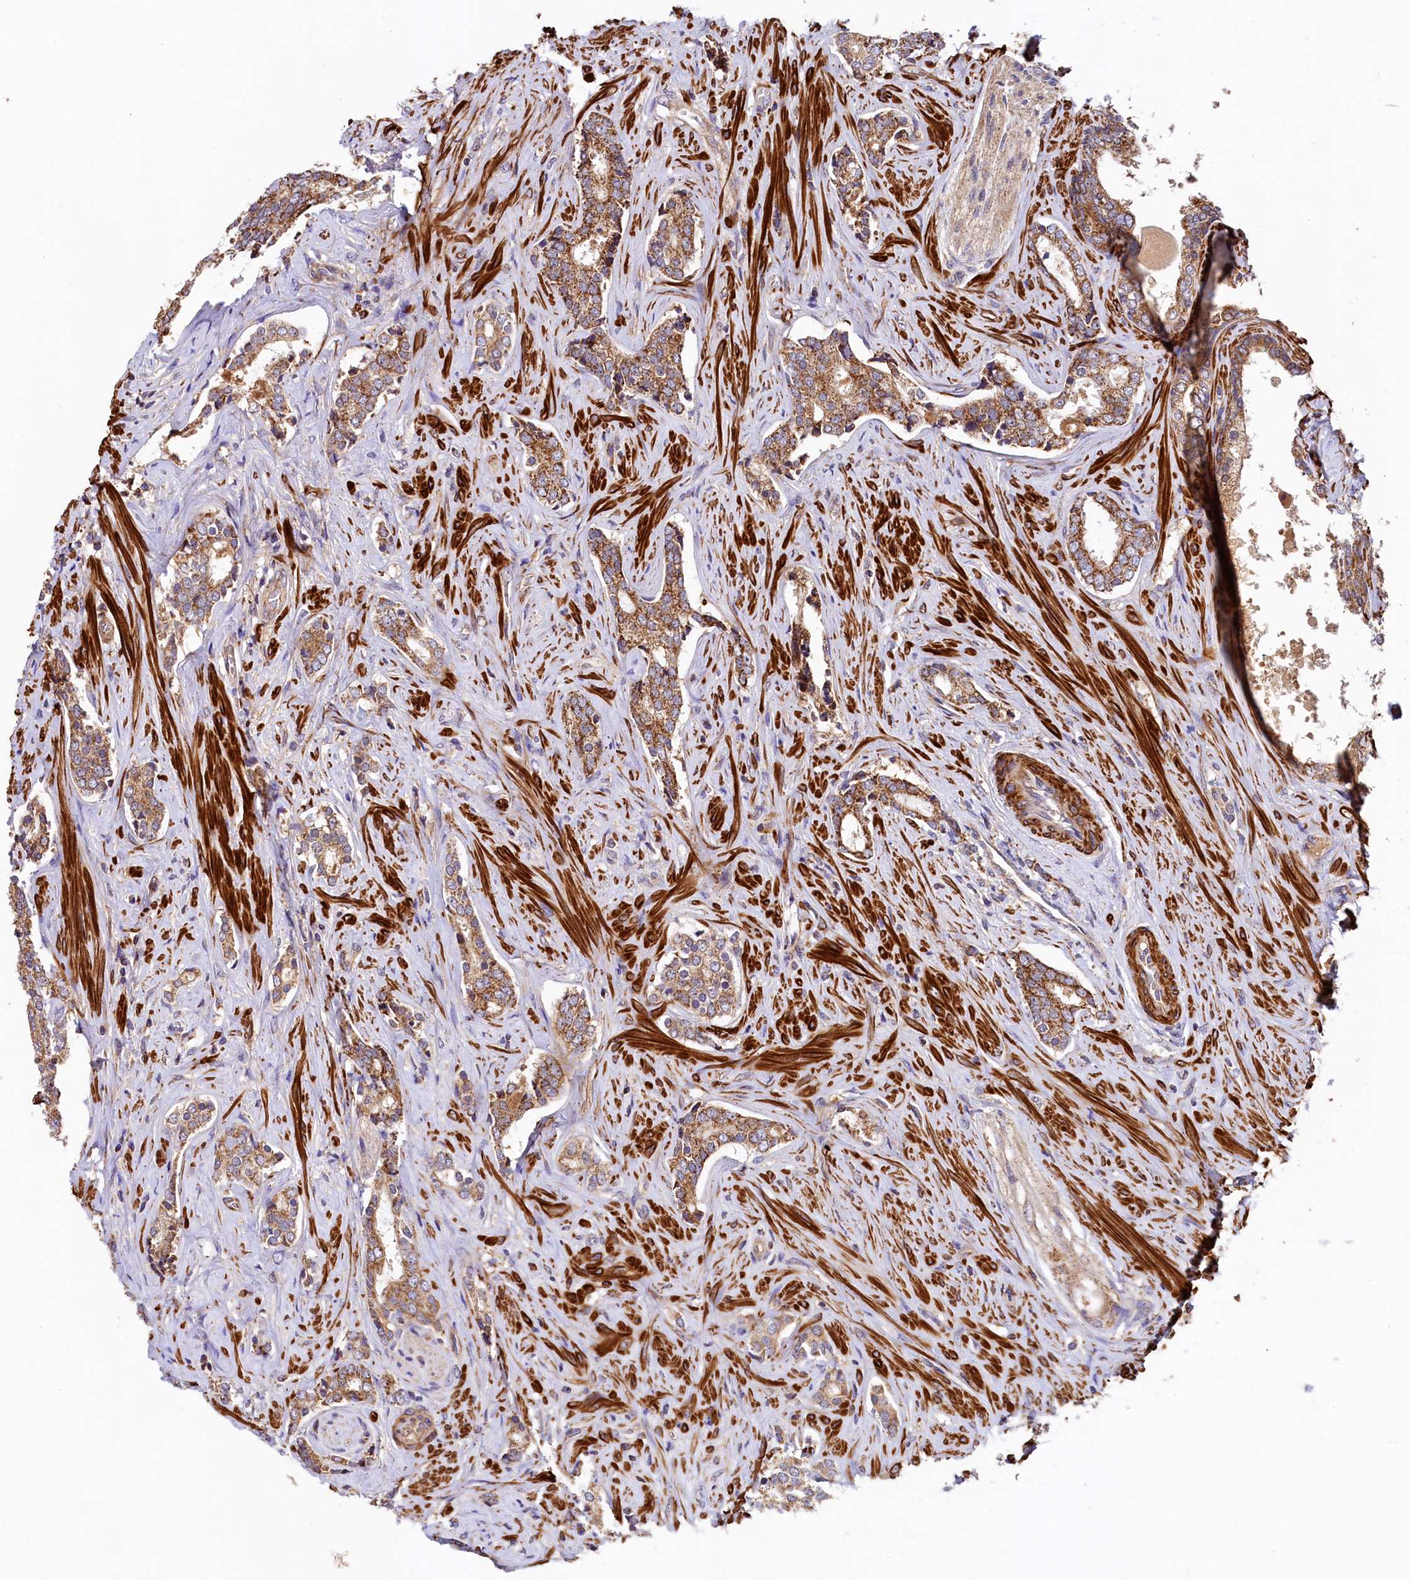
{"staining": {"intensity": "moderate", "quantity": ">75%", "location": "cytoplasmic/membranous"}, "tissue": "prostate cancer", "cell_type": "Tumor cells", "image_type": "cancer", "snomed": [{"axis": "morphology", "description": "Adenocarcinoma, High grade"}, {"axis": "topography", "description": "Prostate"}], "caption": "A micrograph of human high-grade adenocarcinoma (prostate) stained for a protein shows moderate cytoplasmic/membranous brown staining in tumor cells. The protein is shown in brown color, while the nuclei are stained blue.", "gene": "CIAO3", "patient": {"sex": "male", "age": 63}}